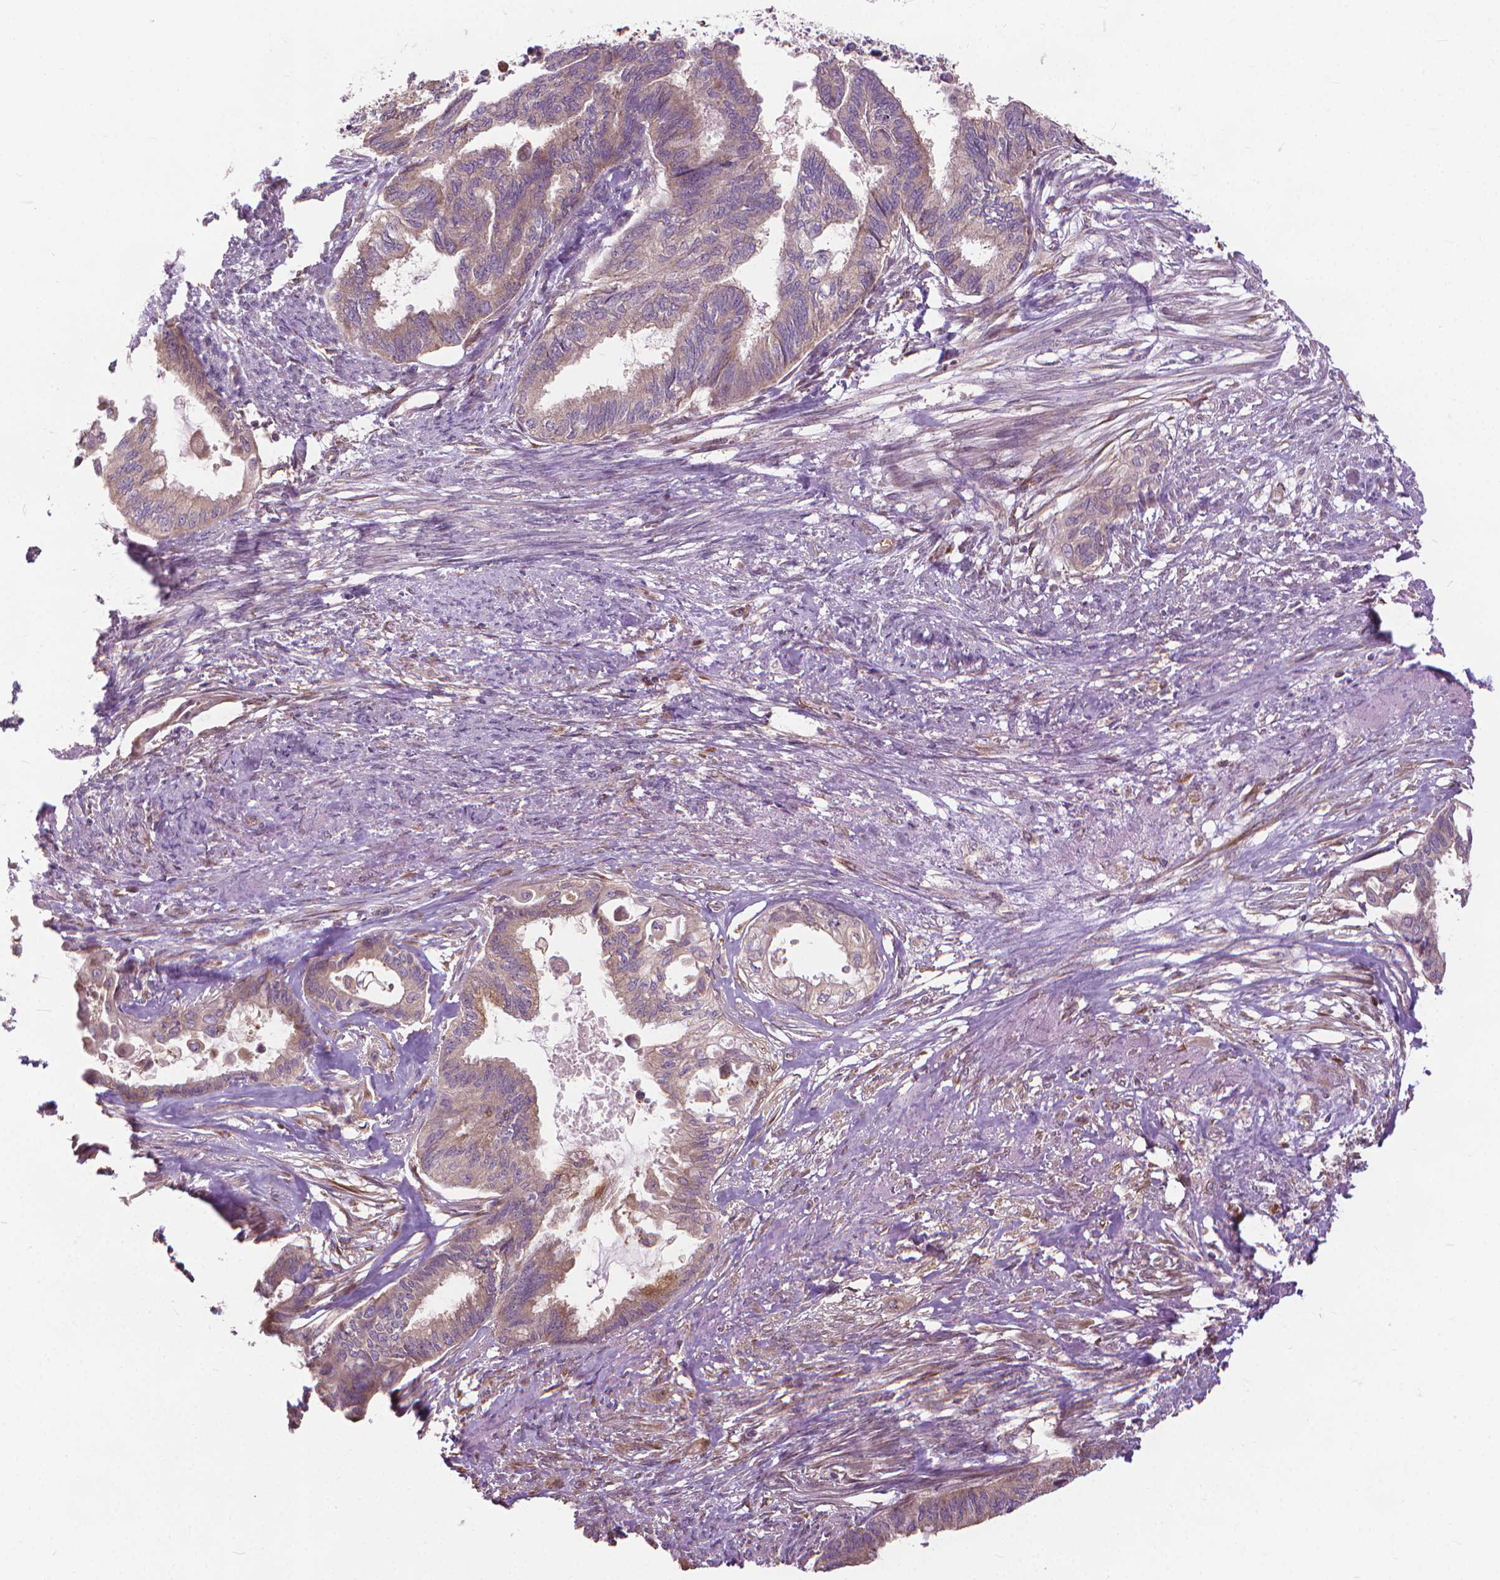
{"staining": {"intensity": "moderate", "quantity": "25%-75%", "location": "cytoplasmic/membranous"}, "tissue": "endometrial cancer", "cell_type": "Tumor cells", "image_type": "cancer", "snomed": [{"axis": "morphology", "description": "Adenocarcinoma, NOS"}, {"axis": "topography", "description": "Endometrium"}], "caption": "Moderate cytoplasmic/membranous staining for a protein is identified in about 25%-75% of tumor cells of endometrial adenocarcinoma using immunohistochemistry (IHC).", "gene": "NUDT1", "patient": {"sex": "female", "age": 86}}